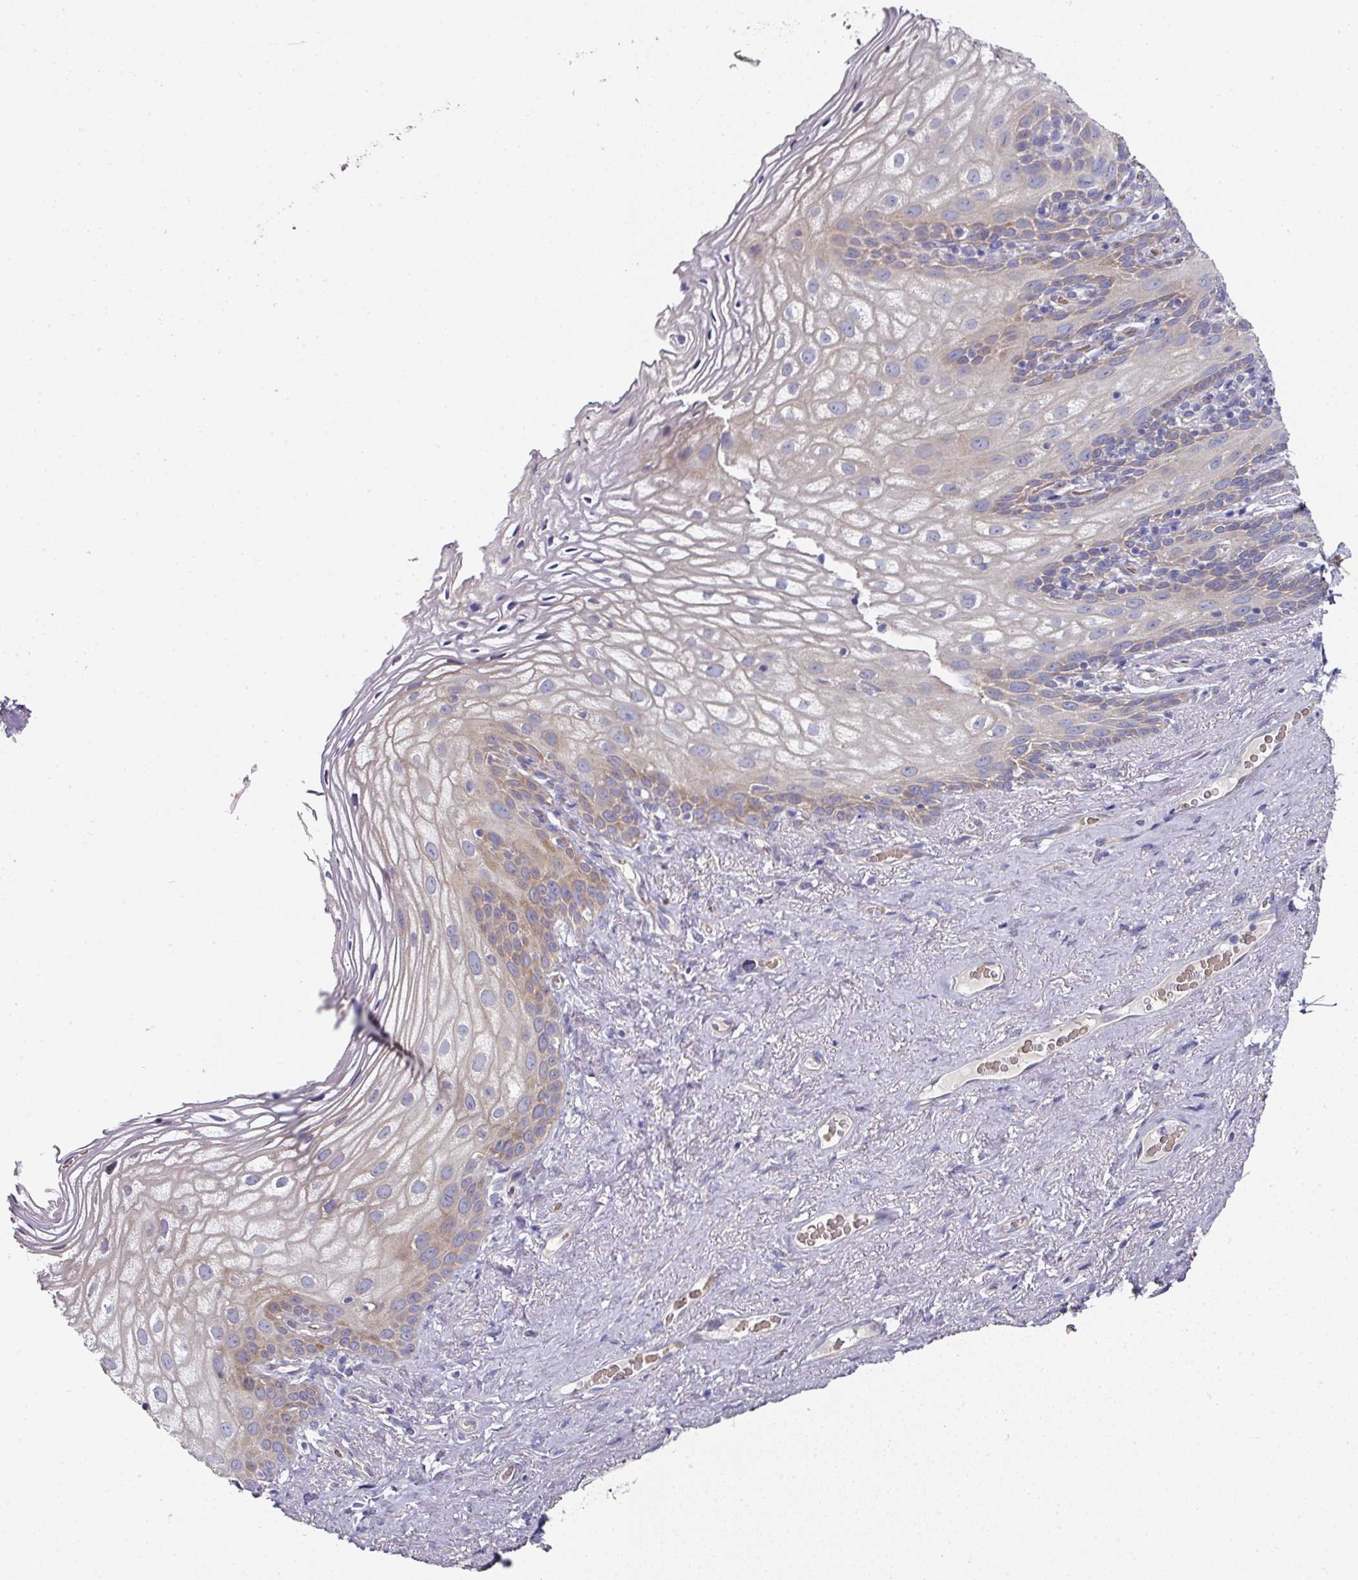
{"staining": {"intensity": "weak", "quantity": "25%-75%", "location": "cytoplasmic/membranous"}, "tissue": "vagina", "cell_type": "Squamous epithelial cells", "image_type": "normal", "snomed": [{"axis": "morphology", "description": "Normal tissue, NOS"}, {"axis": "topography", "description": "Vagina"}, {"axis": "topography", "description": "Peripheral nerve tissue"}], "caption": "Immunohistochemical staining of unremarkable vagina reveals weak cytoplasmic/membranous protein positivity in about 25%-75% of squamous epithelial cells. Nuclei are stained in blue.", "gene": "PYROXD2", "patient": {"sex": "female", "age": 71}}